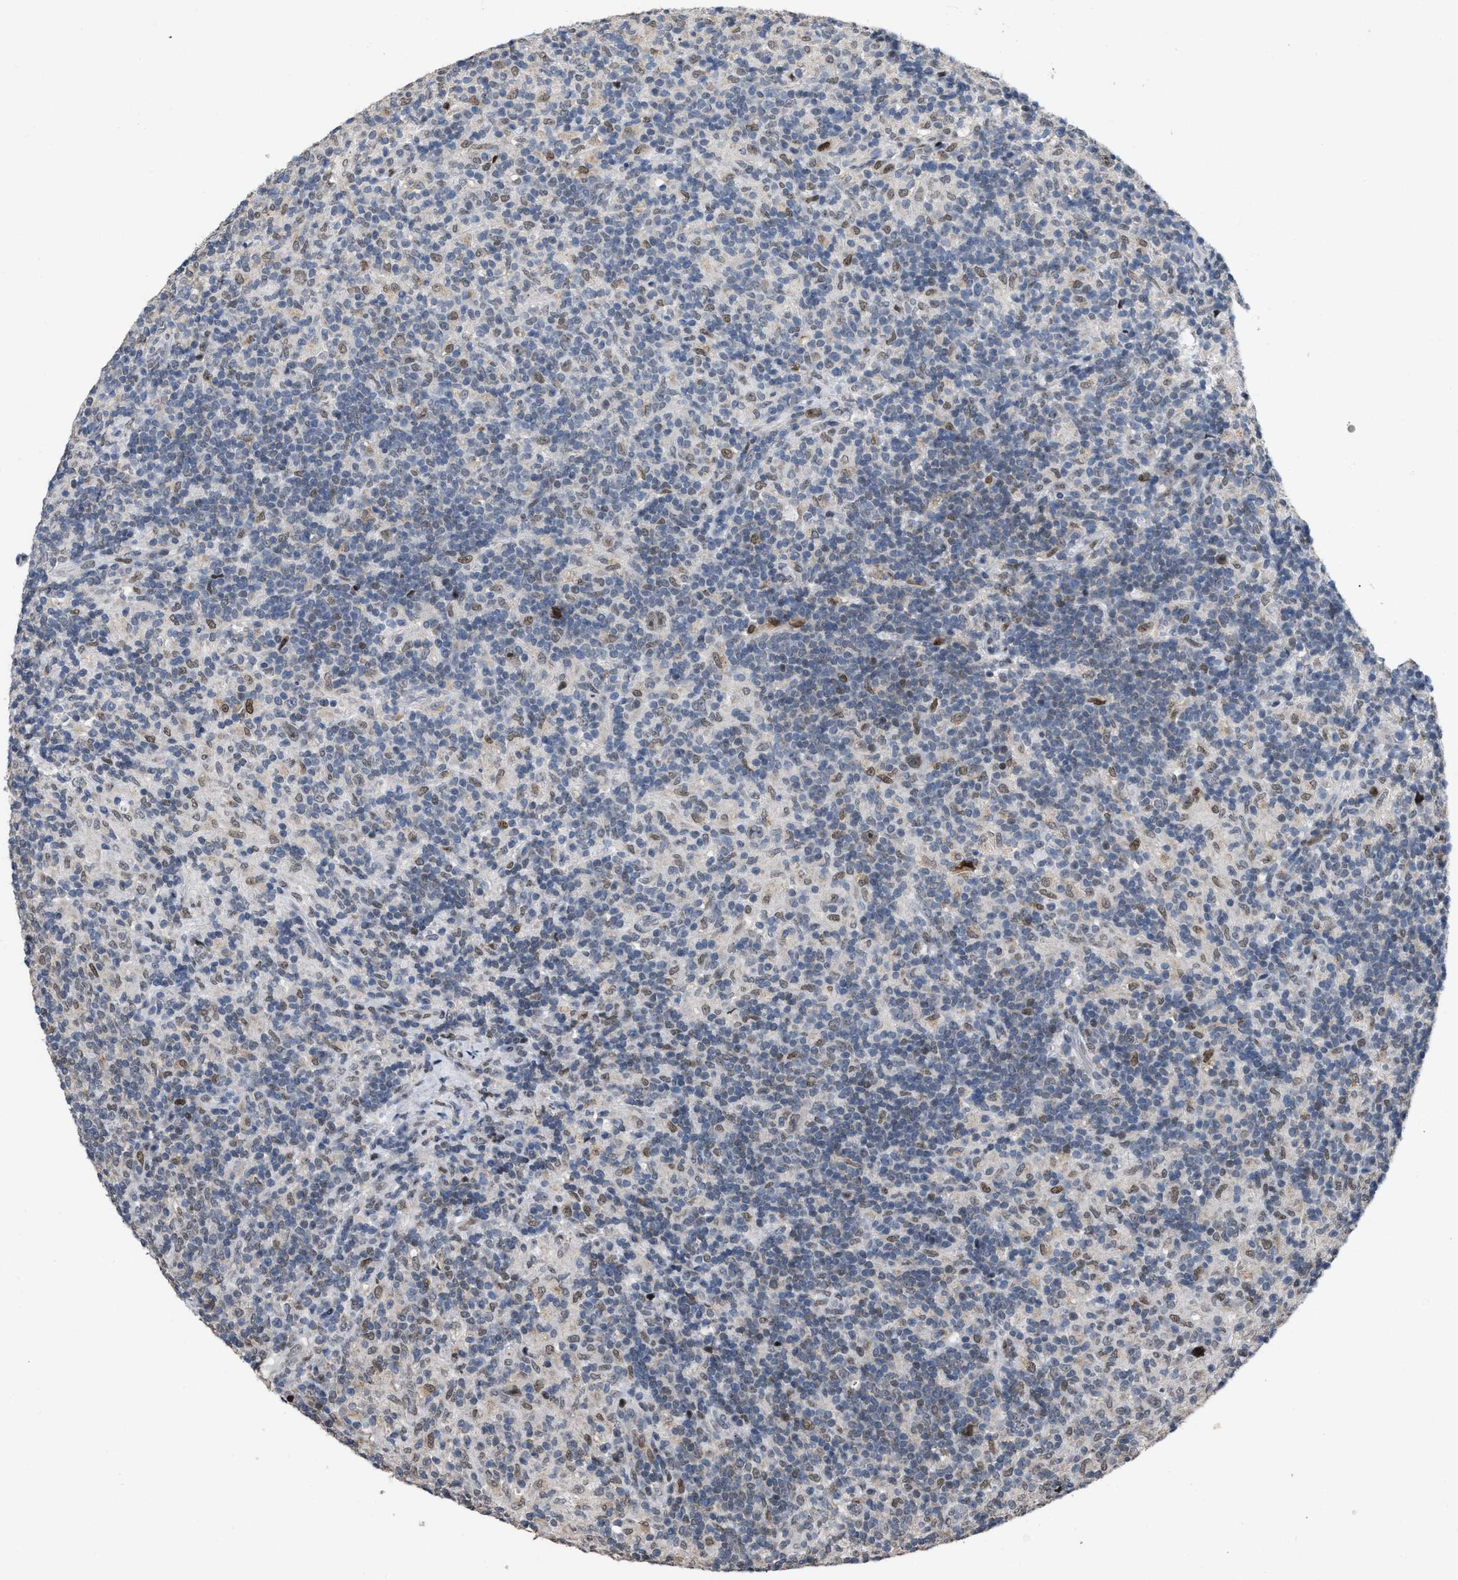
{"staining": {"intensity": "moderate", "quantity": ">75%", "location": "nuclear"}, "tissue": "lymphoma", "cell_type": "Tumor cells", "image_type": "cancer", "snomed": [{"axis": "morphology", "description": "Hodgkin's disease, NOS"}, {"axis": "topography", "description": "Lymph node"}], "caption": "A histopathology image showing moderate nuclear positivity in about >75% of tumor cells in Hodgkin's disease, as visualized by brown immunohistochemical staining.", "gene": "SETDB1", "patient": {"sex": "male", "age": 70}}